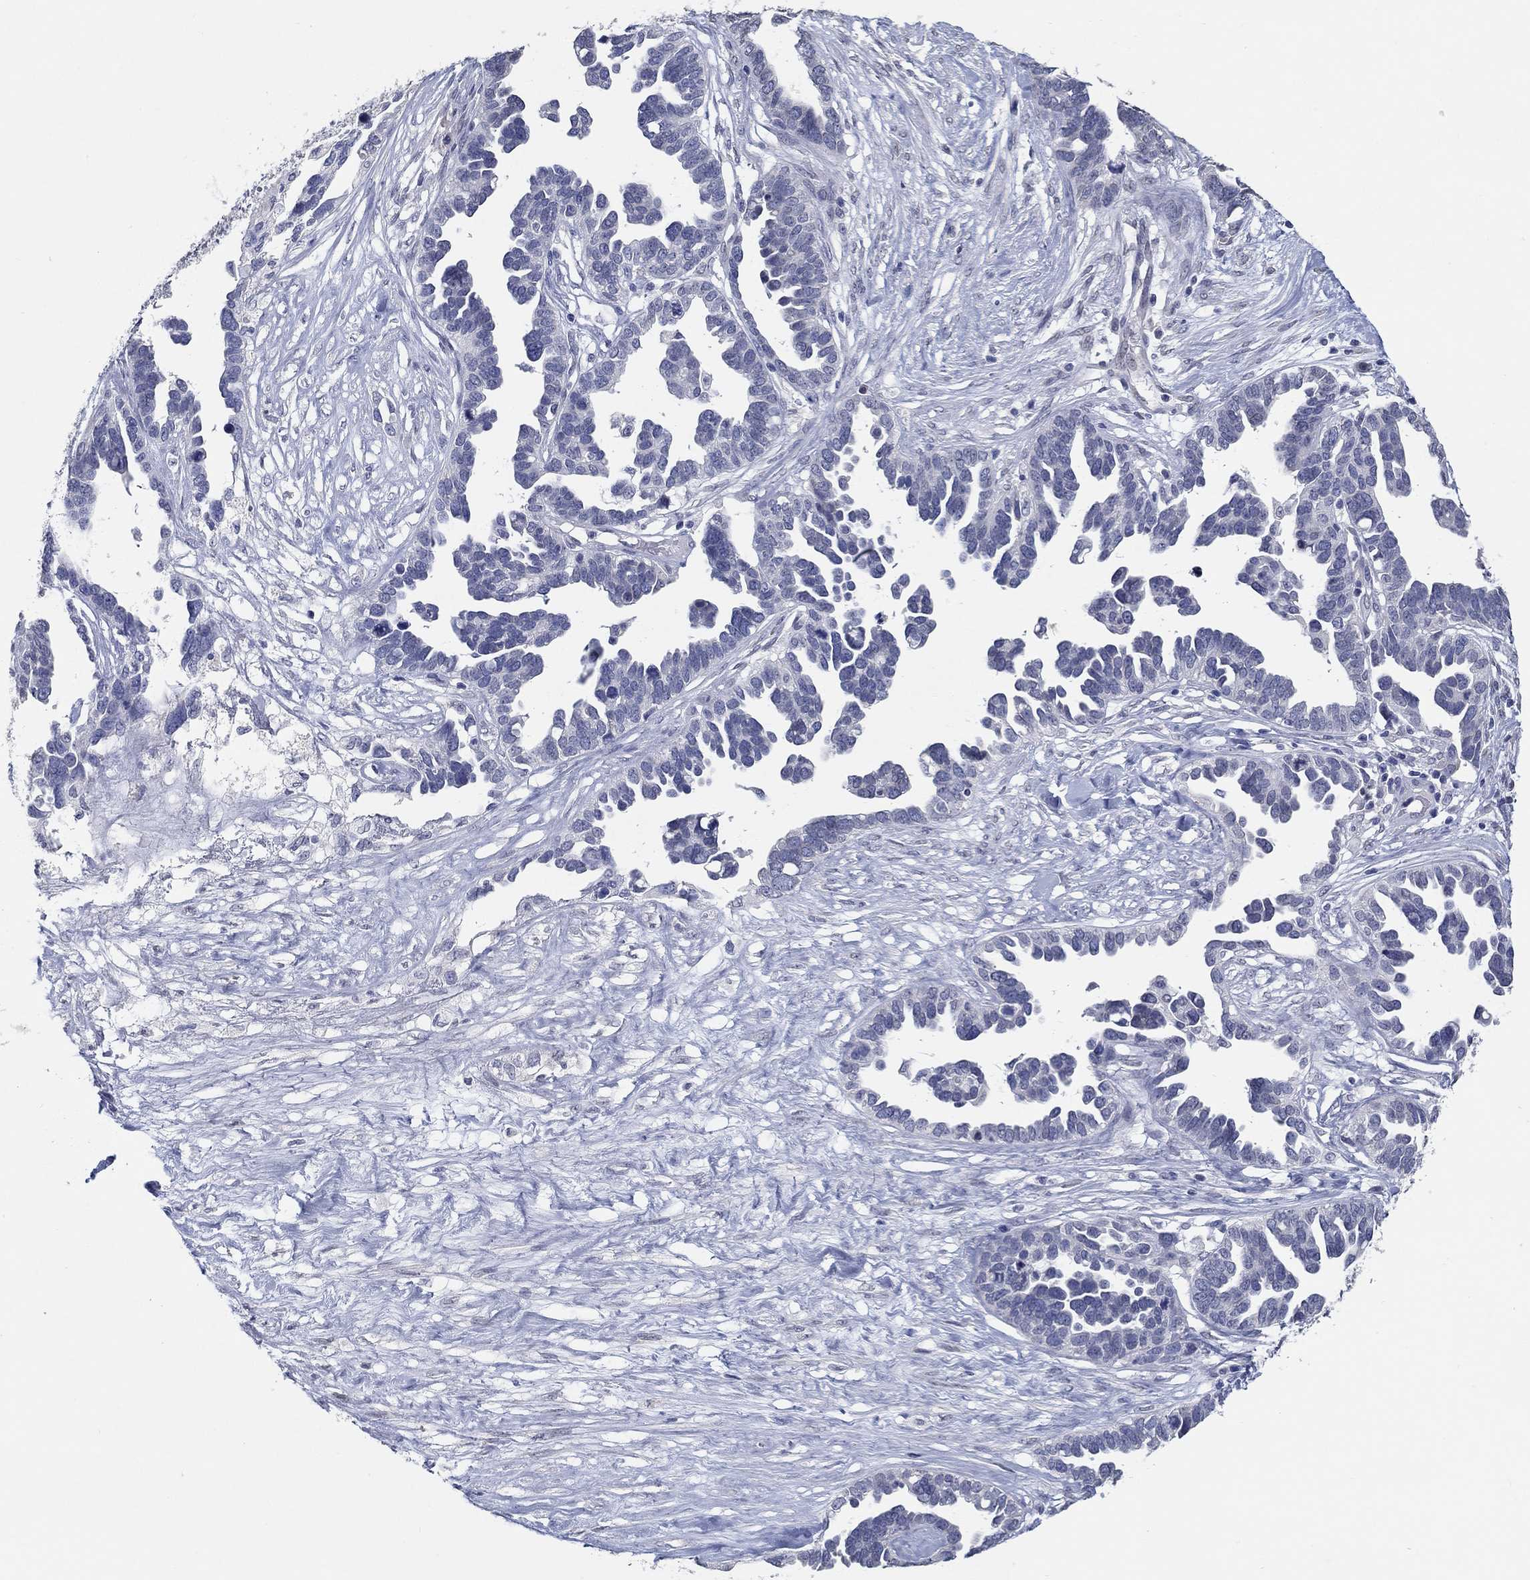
{"staining": {"intensity": "negative", "quantity": "none", "location": "none"}, "tissue": "ovarian cancer", "cell_type": "Tumor cells", "image_type": "cancer", "snomed": [{"axis": "morphology", "description": "Cystadenocarcinoma, serous, NOS"}, {"axis": "topography", "description": "Ovary"}], "caption": "The micrograph shows no staining of tumor cells in ovarian cancer (serous cystadenocarcinoma).", "gene": "NUP155", "patient": {"sex": "female", "age": 54}}